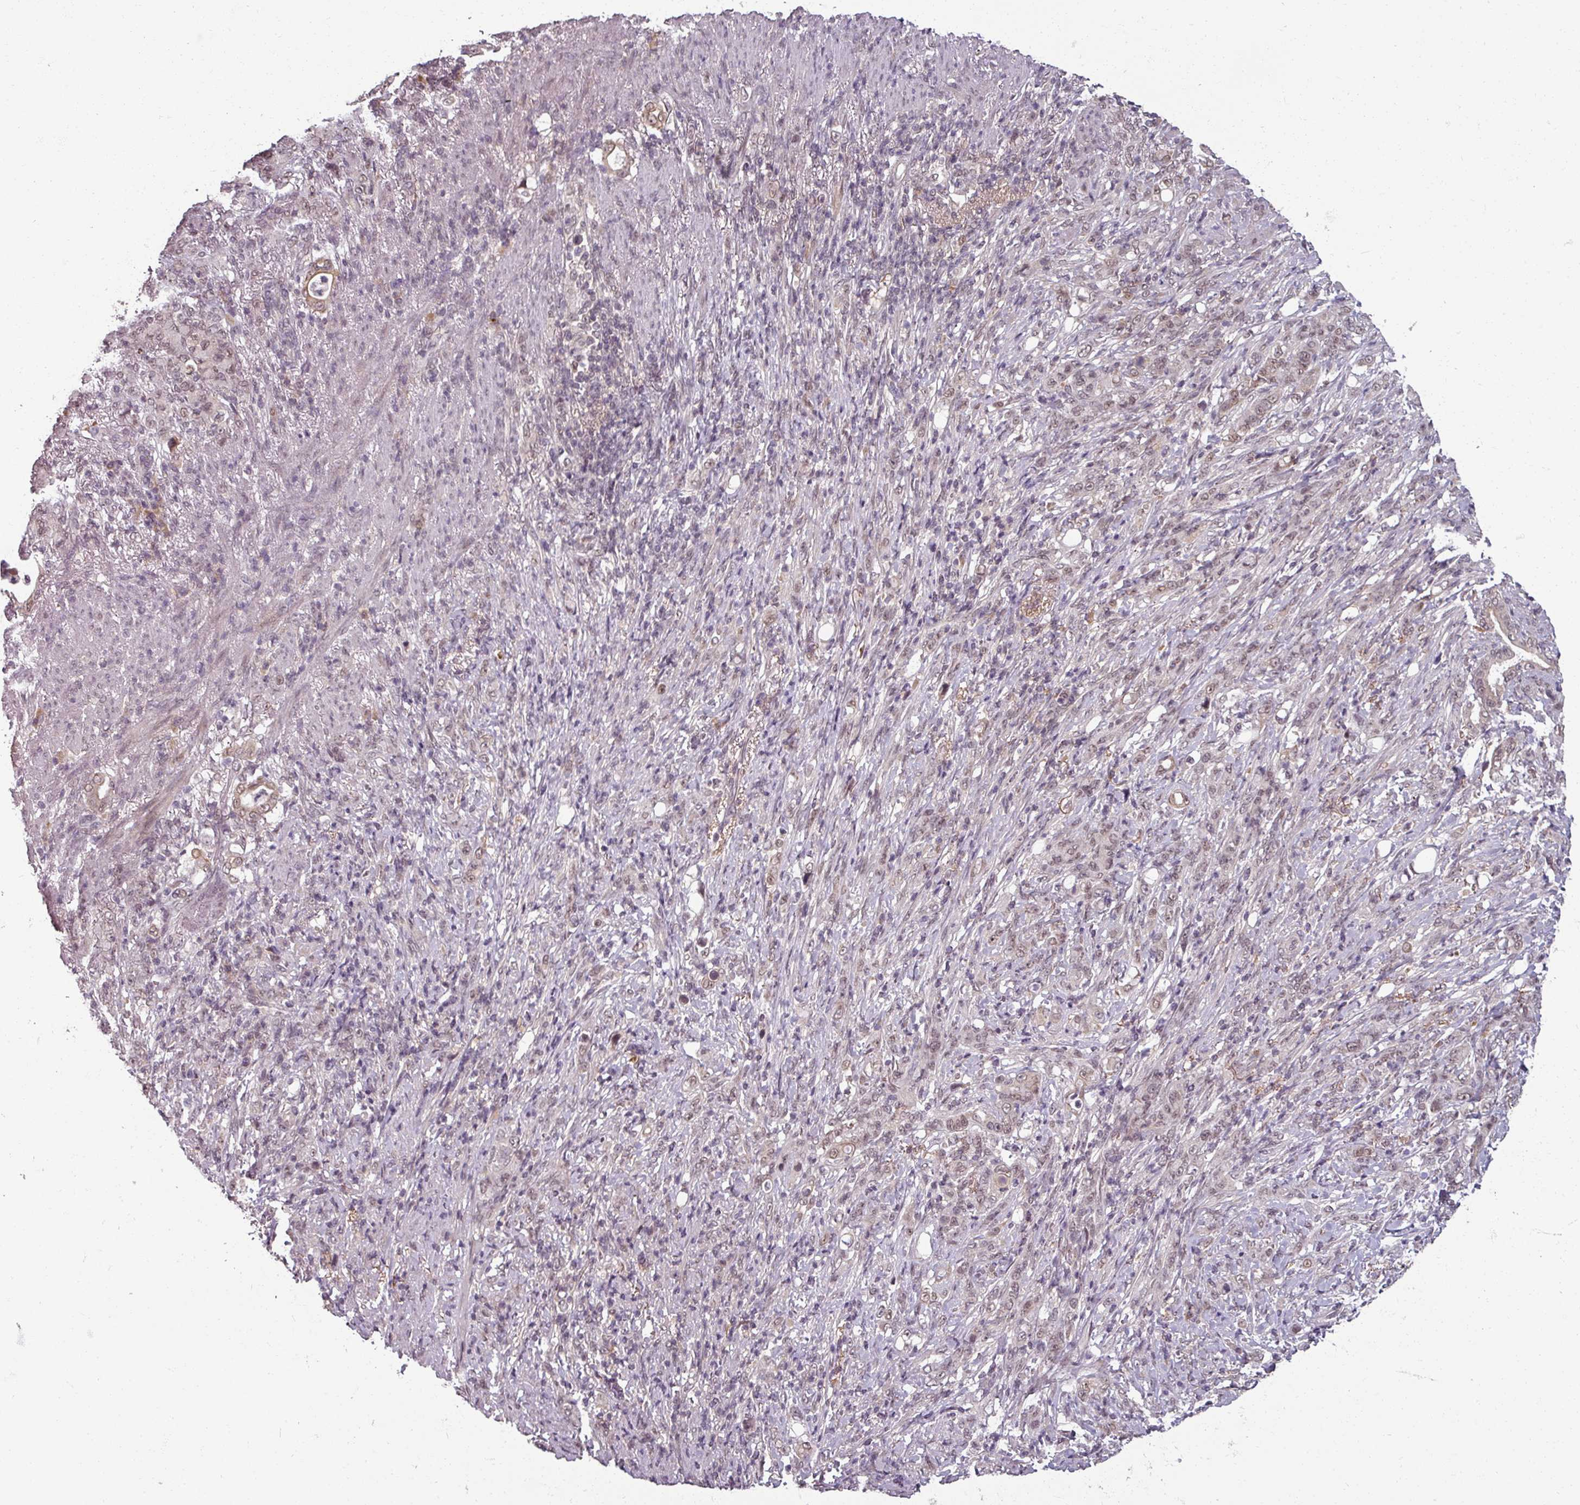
{"staining": {"intensity": "weak", "quantity": "<25%", "location": "nuclear"}, "tissue": "stomach cancer", "cell_type": "Tumor cells", "image_type": "cancer", "snomed": [{"axis": "morphology", "description": "Normal tissue, NOS"}, {"axis": "morphology", "description": "Adenocarcinoma, NOS"}, {"axis": "topography", "description": "Stomach"}], "caption": "Stomach cancer was stained to show a protein in brown. There is no significant positivity in tumor cells. (Stains: DAB immunohistochemistry (IHC) with hematoxylin counter stain, Microscopy: brightfield microscopy at high magnification).", "gene": "POLR2G", "patient": {"sex": "female", "age": 79}}